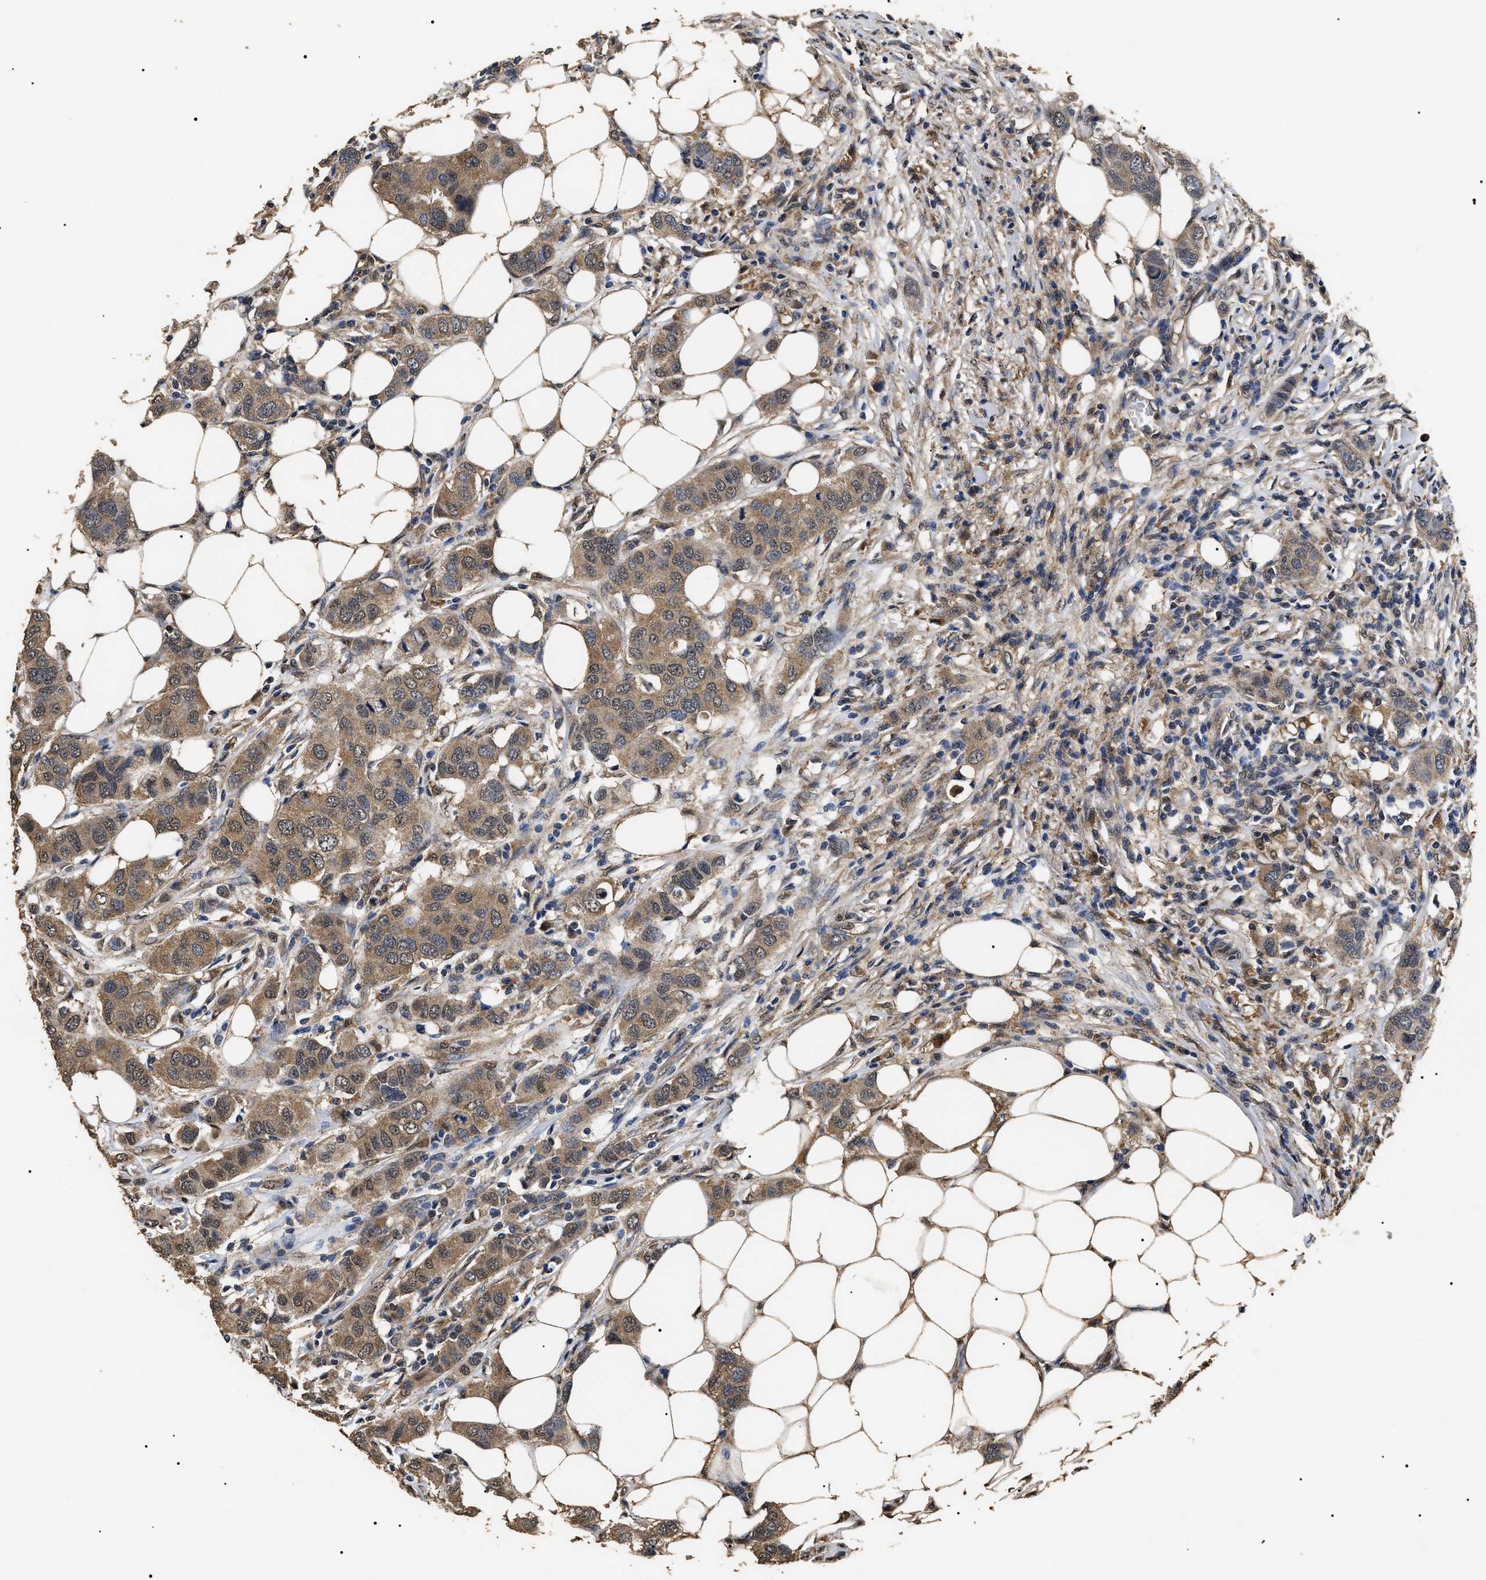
{"staining": {"intensity": "moderate", "quantity": ">75%", "location": "cytoplasmic/membranous,nuclear"}, "tissue": "breast cancer", "cell_type": "Tumor cells", "image_type": "cancer", "snomed": [{"axis": "morphology", "description": "Duct carcinoma"}, {"axis": "topography", "description": "Breast"}], "caption": "Intraductal carcinoma (breast) stained with a brown dye shows moderate cytoplasmic/membranous and nuclear positive expression in approximately >75% of tumor cells.", "gene": "PSMD8", "patient": {"sex": "female", "age": 50}}